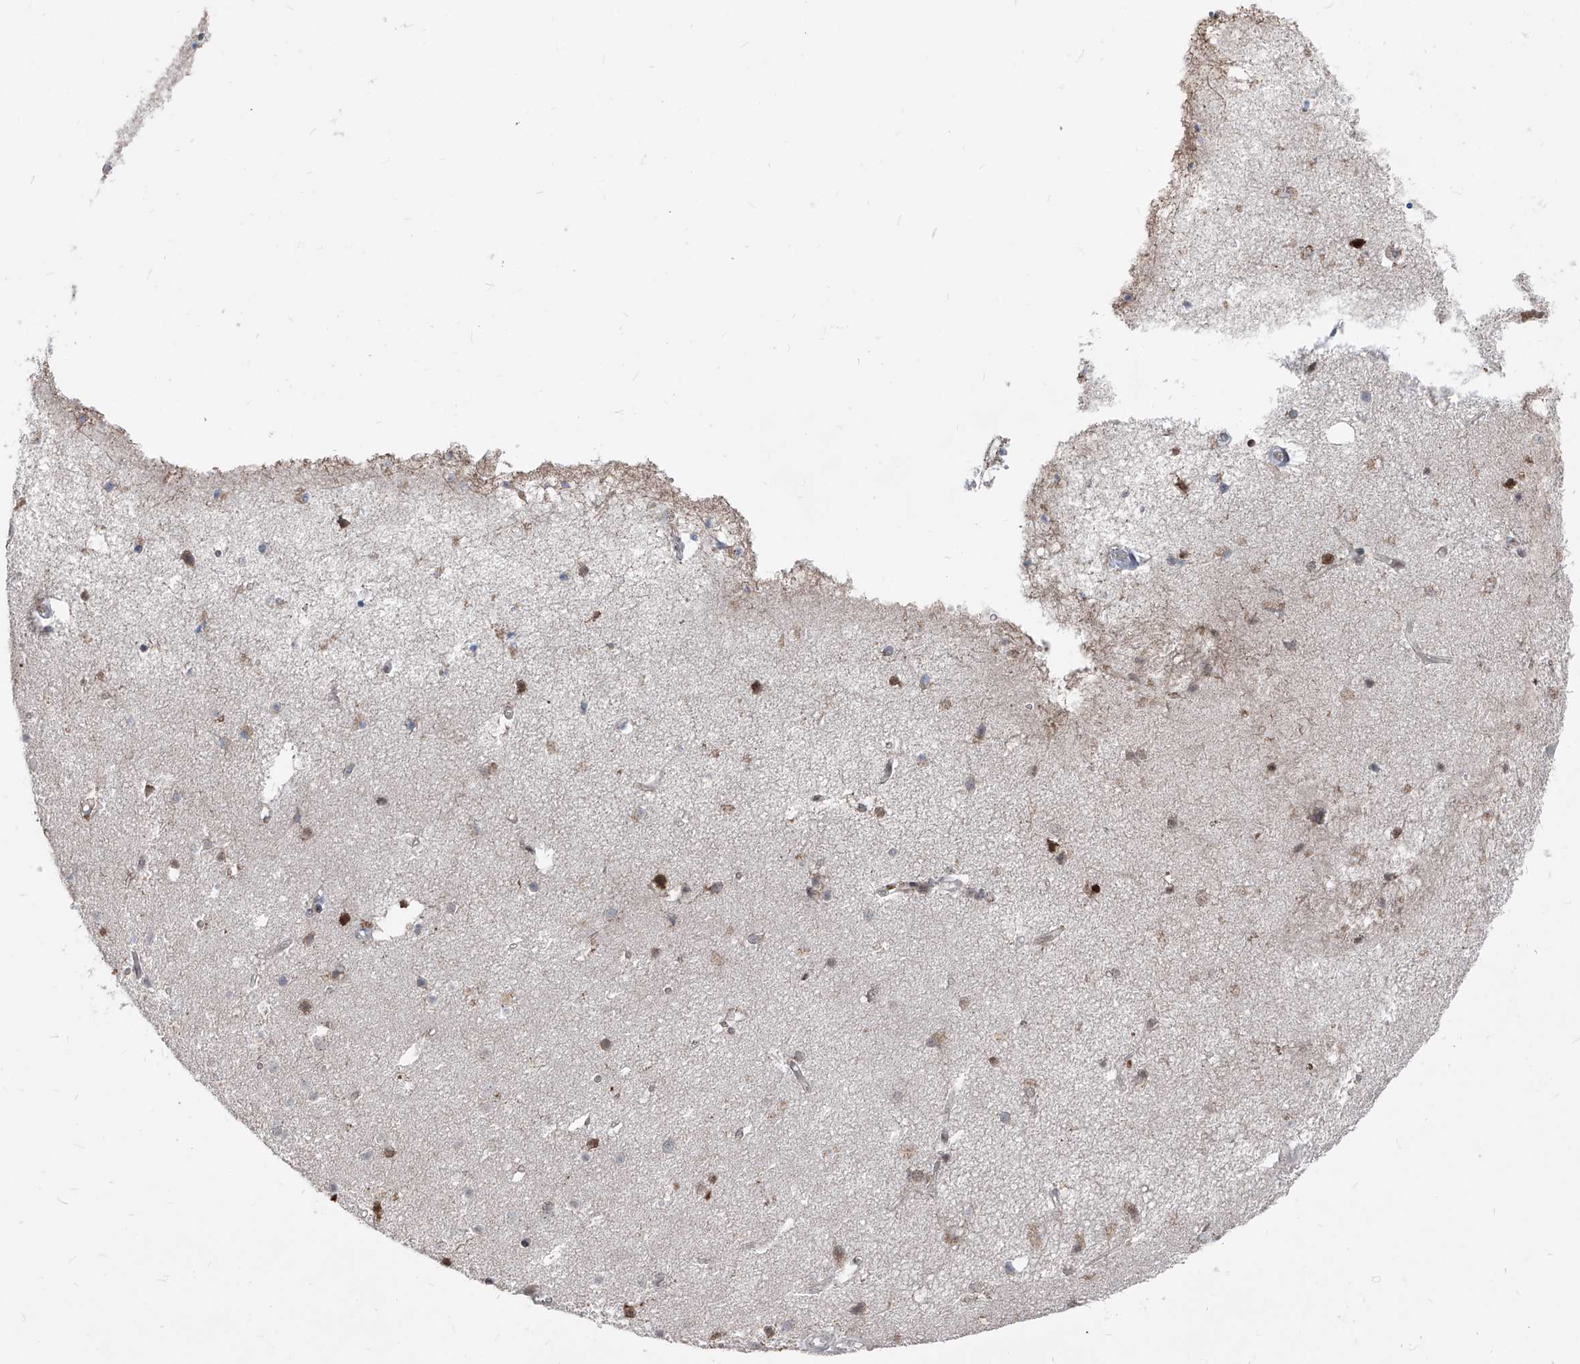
{"staining": {"intensity": "weak", "quantity": ">75%", "location": "cytoplasmic/membranous"}, "tissue": "cerebral cortex", "cell_type": "Endothelial cells", "image_type": "normal", "snomed": [{"axis": "morphology", "description": "Normal tissue, NOS"}, {"axis": "topography", "description": "Cerebral cortex"}], "caption": "Benign cerebral cortex displays weak cytoplasmic/membranous staining in about >75% of endothelial cells, visualized by immunohistochemistry. (DAB (3,3'-diaminobenzidine) IHC with brightfield microscopy, high magnification).", "gene": "AGPS", "patient": {"sex": "male", "age": 54}}